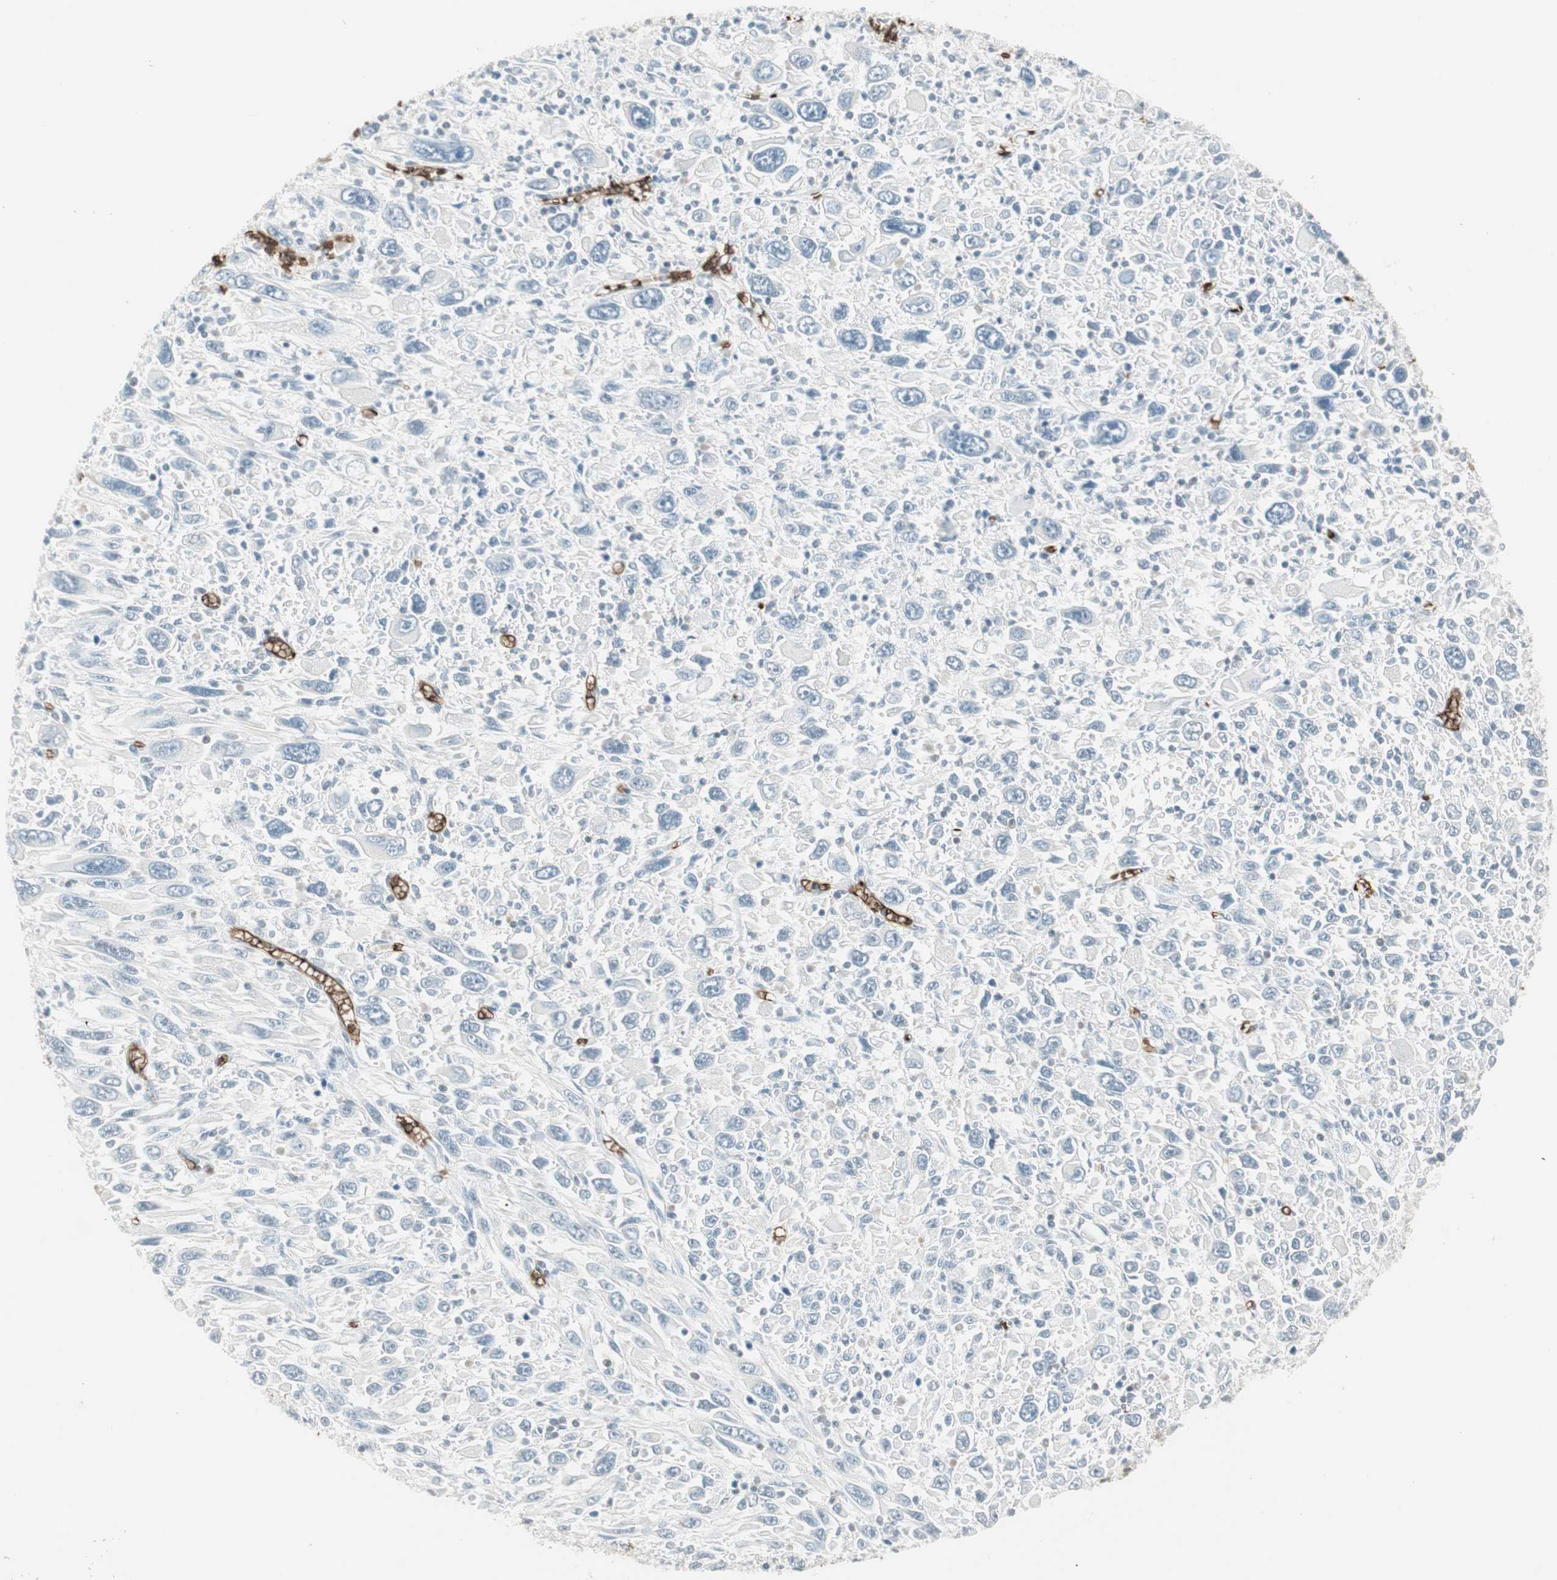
{"staining": {"intensity": "negative", "quantity": "none", "location": "none"}, "tissue": "melanoma", "cell_type": "Tumor cells", "image_type": "cancer", "snomed": [{"axis": "morphology", "description": "Malignant melanoma, Metastatic site"}, {"axis": "topography", "description": "Skin"}], "caption": "This image is of melanoma stained with immunohistochemistry (IHC) to label a protein in brown with the nuclei are counter-stained blue. There is no expression in tumor cells. (Immunohistochemistry (ihc), brightfield microscopy, high magnification).", "gene": "MAP4K1", "patient": {"sex": "female", "age": 56}}